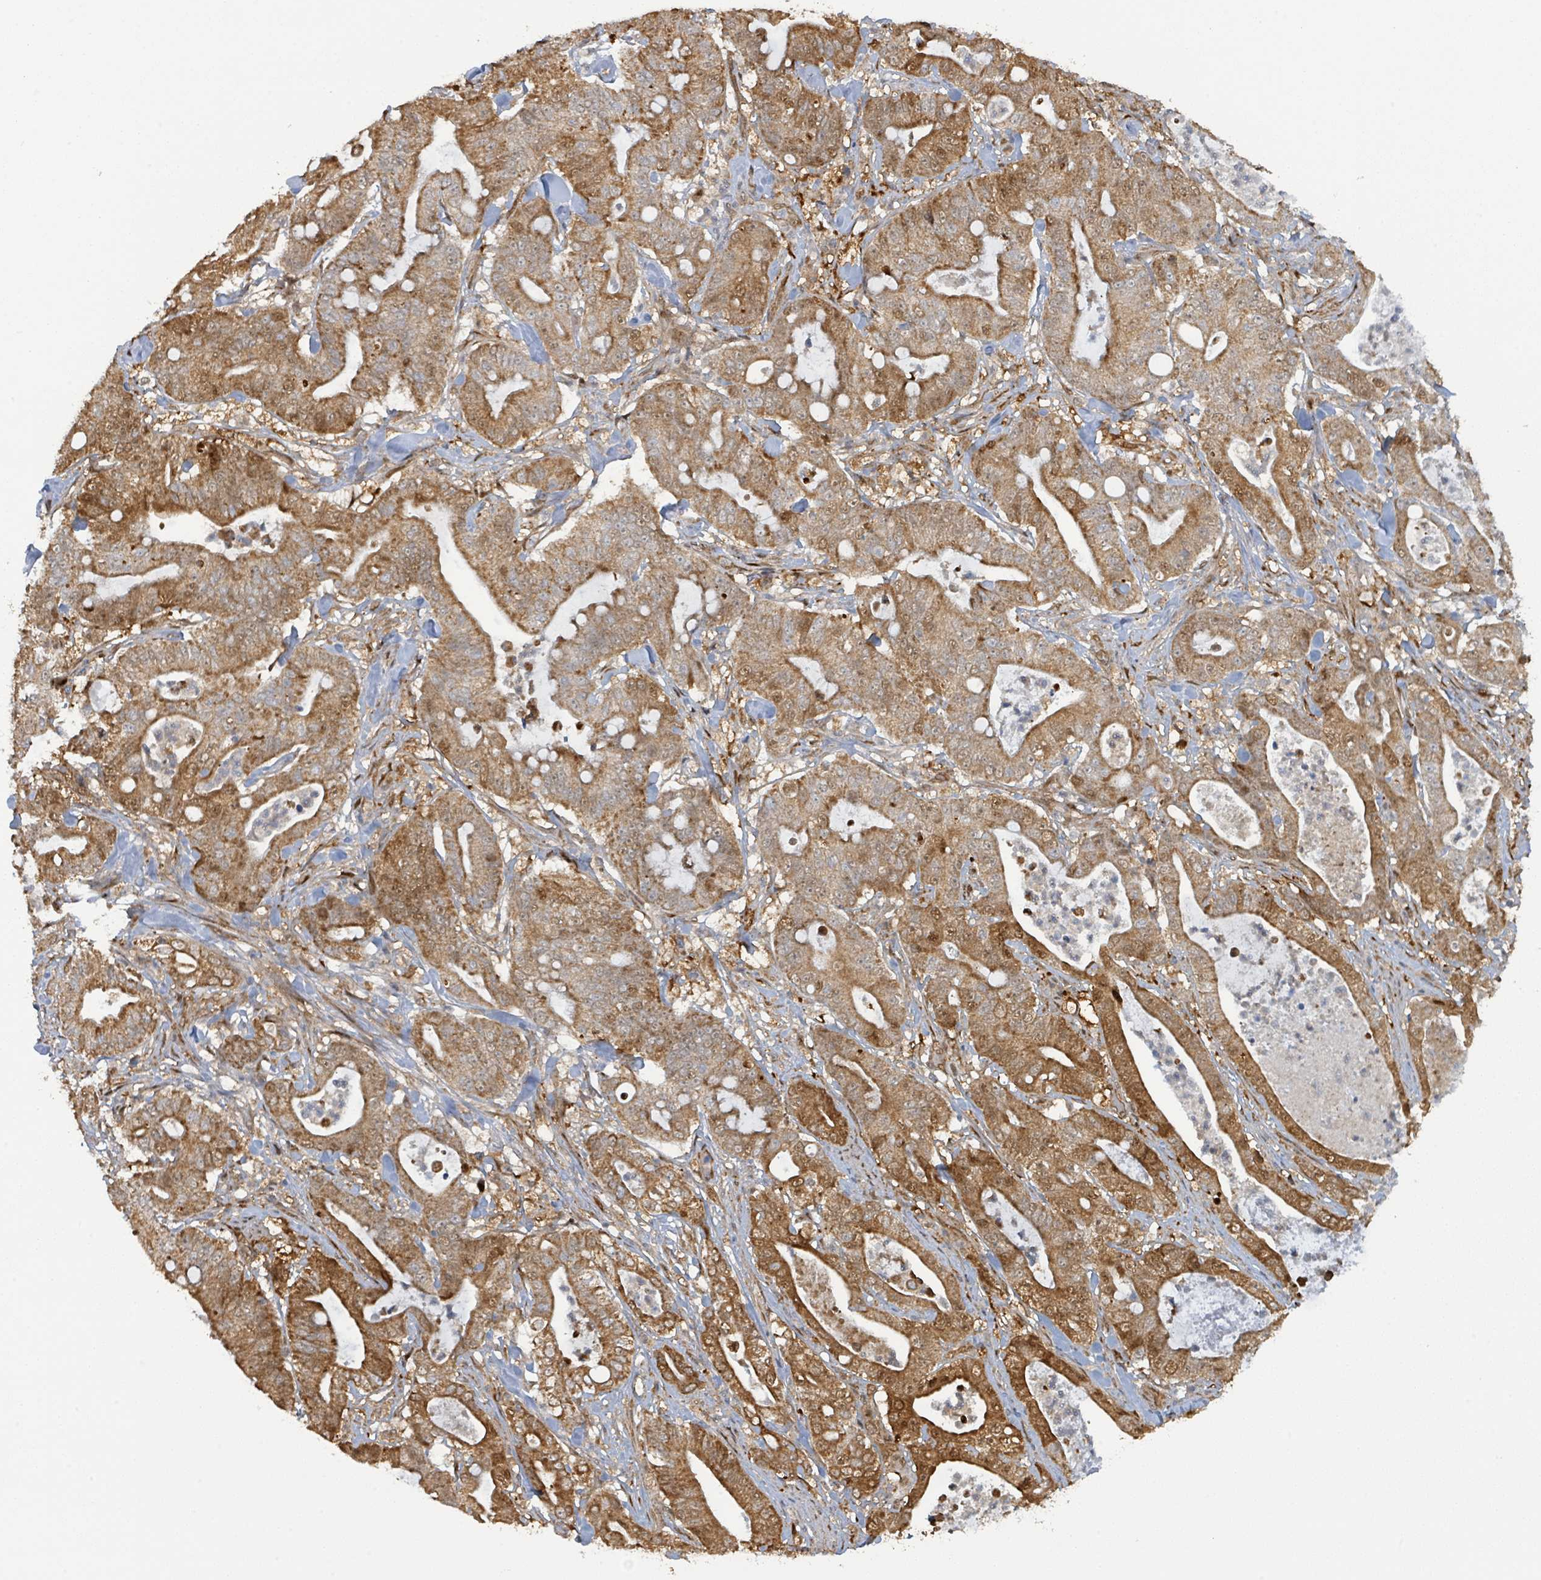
{"staining": {"intensity": "moderate", "quantity": ">75%", "location": "cytoplasmic/membranous,nuclear"}, "tissue": "pancreatic cancer", "cell_type": "Tumor cells", "image_type": "cancer", "snomed": [{"axis": "morphology", "description": "Adenocarcinoma, NOS"}, {"axis": "topography", "description": "Pancreas"}], "caption": "Protein staining of pancreatic cancer tissue reveals moderate cytoplasmic/membranous and nuclear expression in about >75% of tumor cells.", "gene": "PSMB7", "patient": {"sex": "male", "age": 71}}